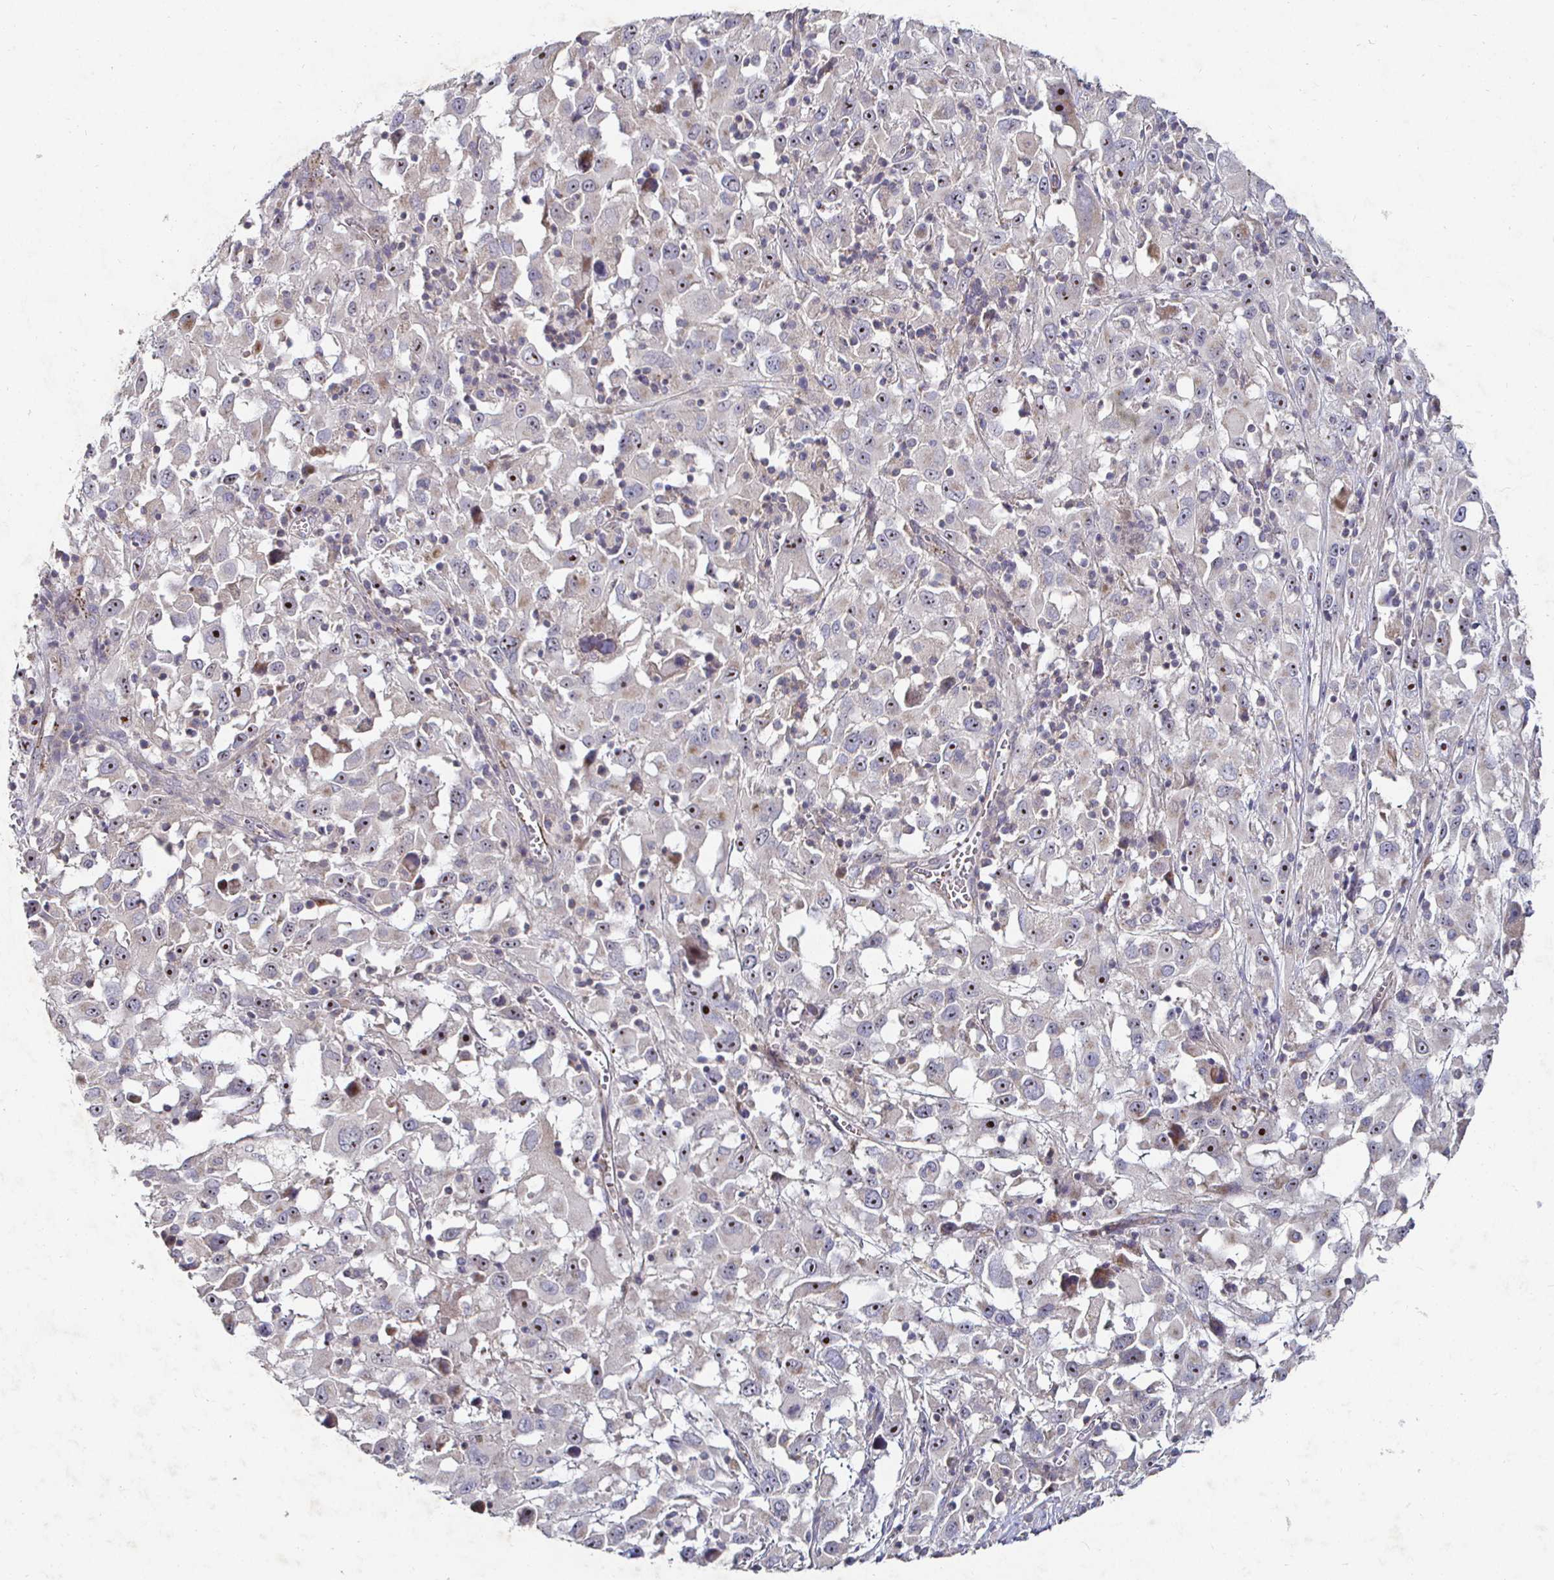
{"staining": {"intensity": "weak", "quantity": "<25%", "location": "cytoplasmic/membranous"}, "tissue": "melanoma", "cell_type": "Tumor cells", "image_type": "cancer", "snomed": [{"axis": "morphology", "description": "Malignant melanoma, Metastatic site"}, {"axis": "topography", "description": "Soft tissue"}], "caption": "There is no significant positivity in tumor cells of malignant melanoma (metastatic site). The staining is performed using DAB (3,3'-diaminobenzidine) brown chromogen with nuclei counter-stained in using hematoxylin.", "gene": "NRSN1", "patient": {"sex": "male", "age": 50}}